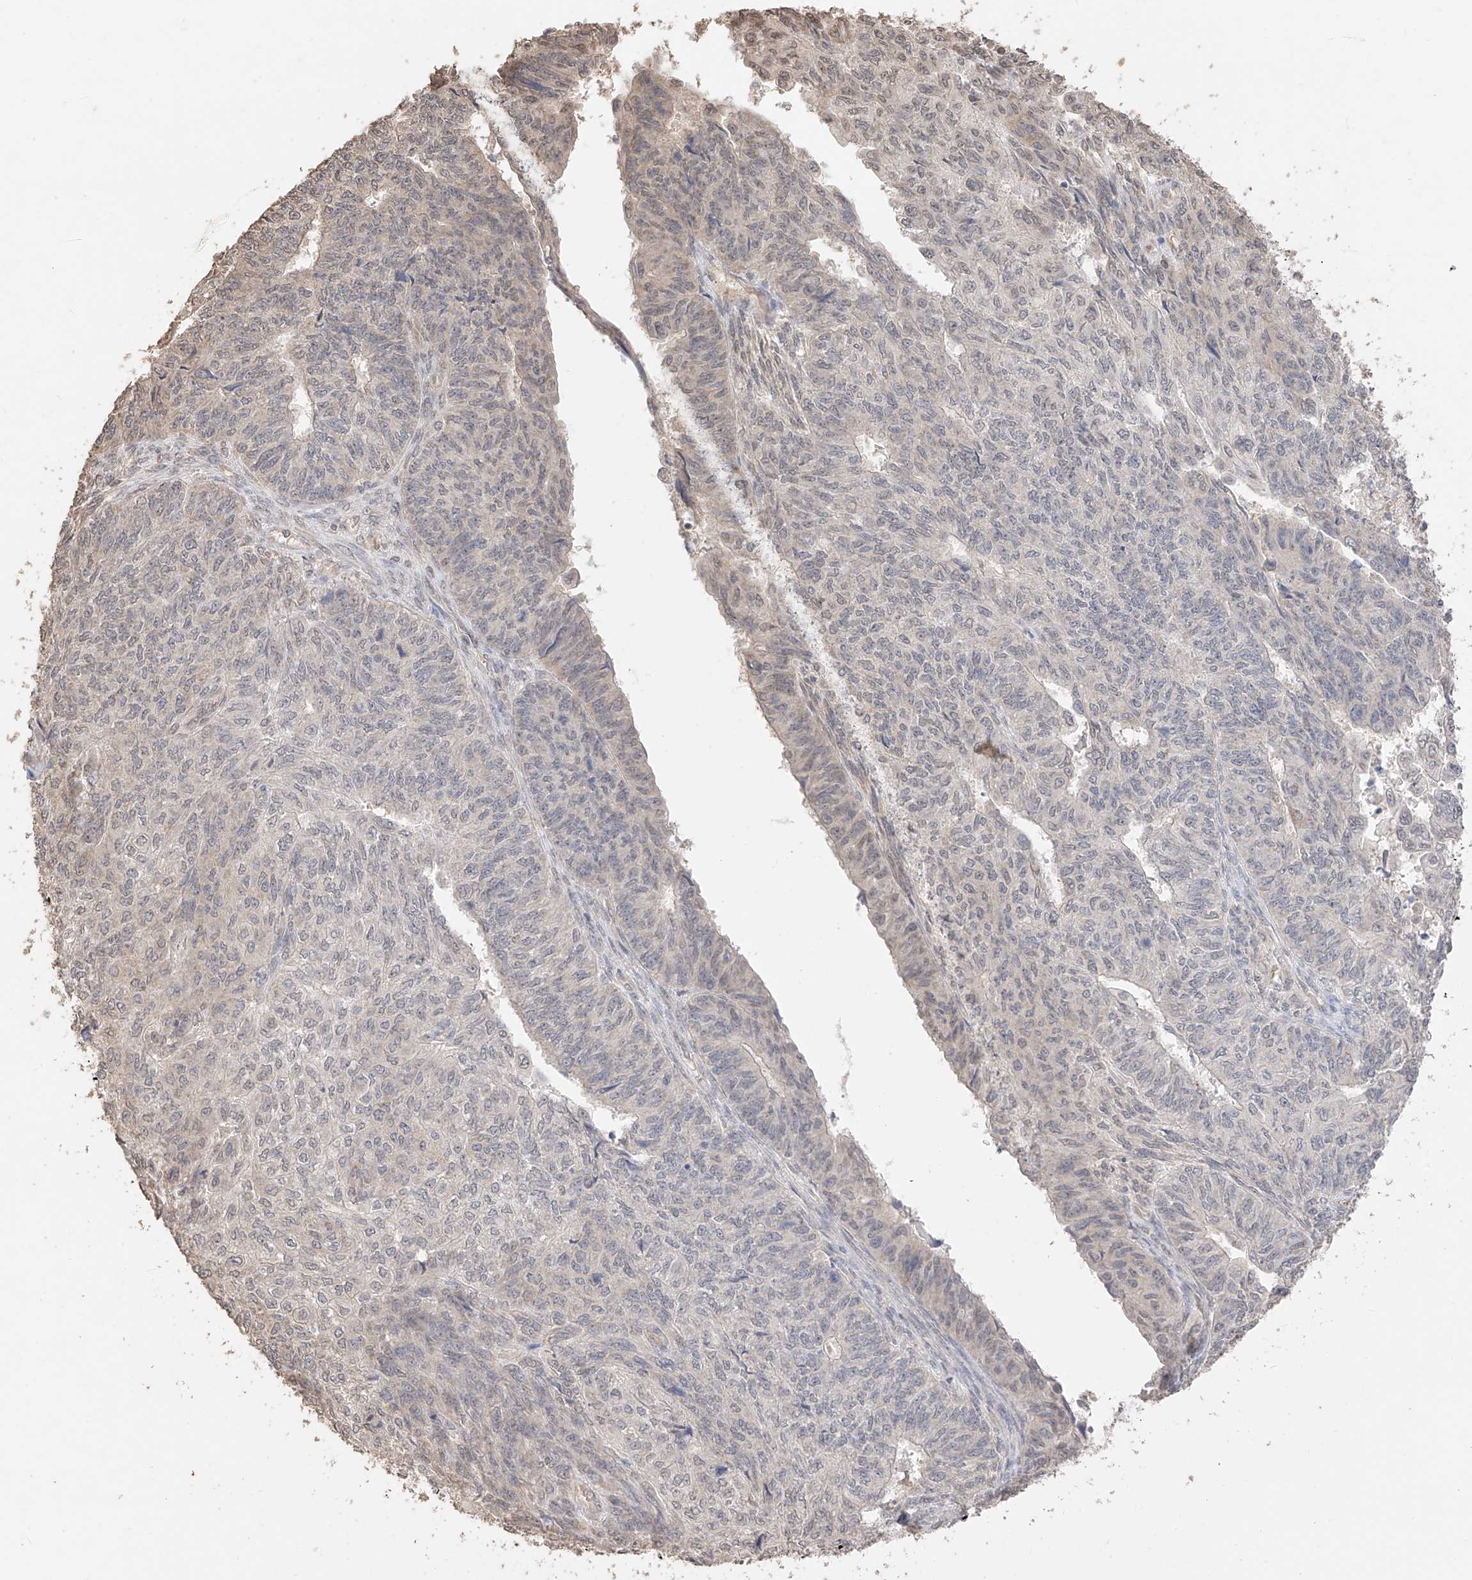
{"staining": {"intensity": "weak", "quantity": "25%-75%", "location": "nuclear"}, "tissue": "endometrial cancer", "cell_type": "Tumor cells", "image_type": "cancer", "snomed": [{"axis": "morphology", "description": "Adenocarcinoma, NOS"}, {"axis": "topography", "description": "Endometrium"}], "caption": "A micrograph of human endometrial cancer (adenocarcinoma) stained for a protein exhibits weak nuclear brown staining in tumor cells.", "gene": "IL22RA2", "patient": {"sex": "female", "age": 32}}